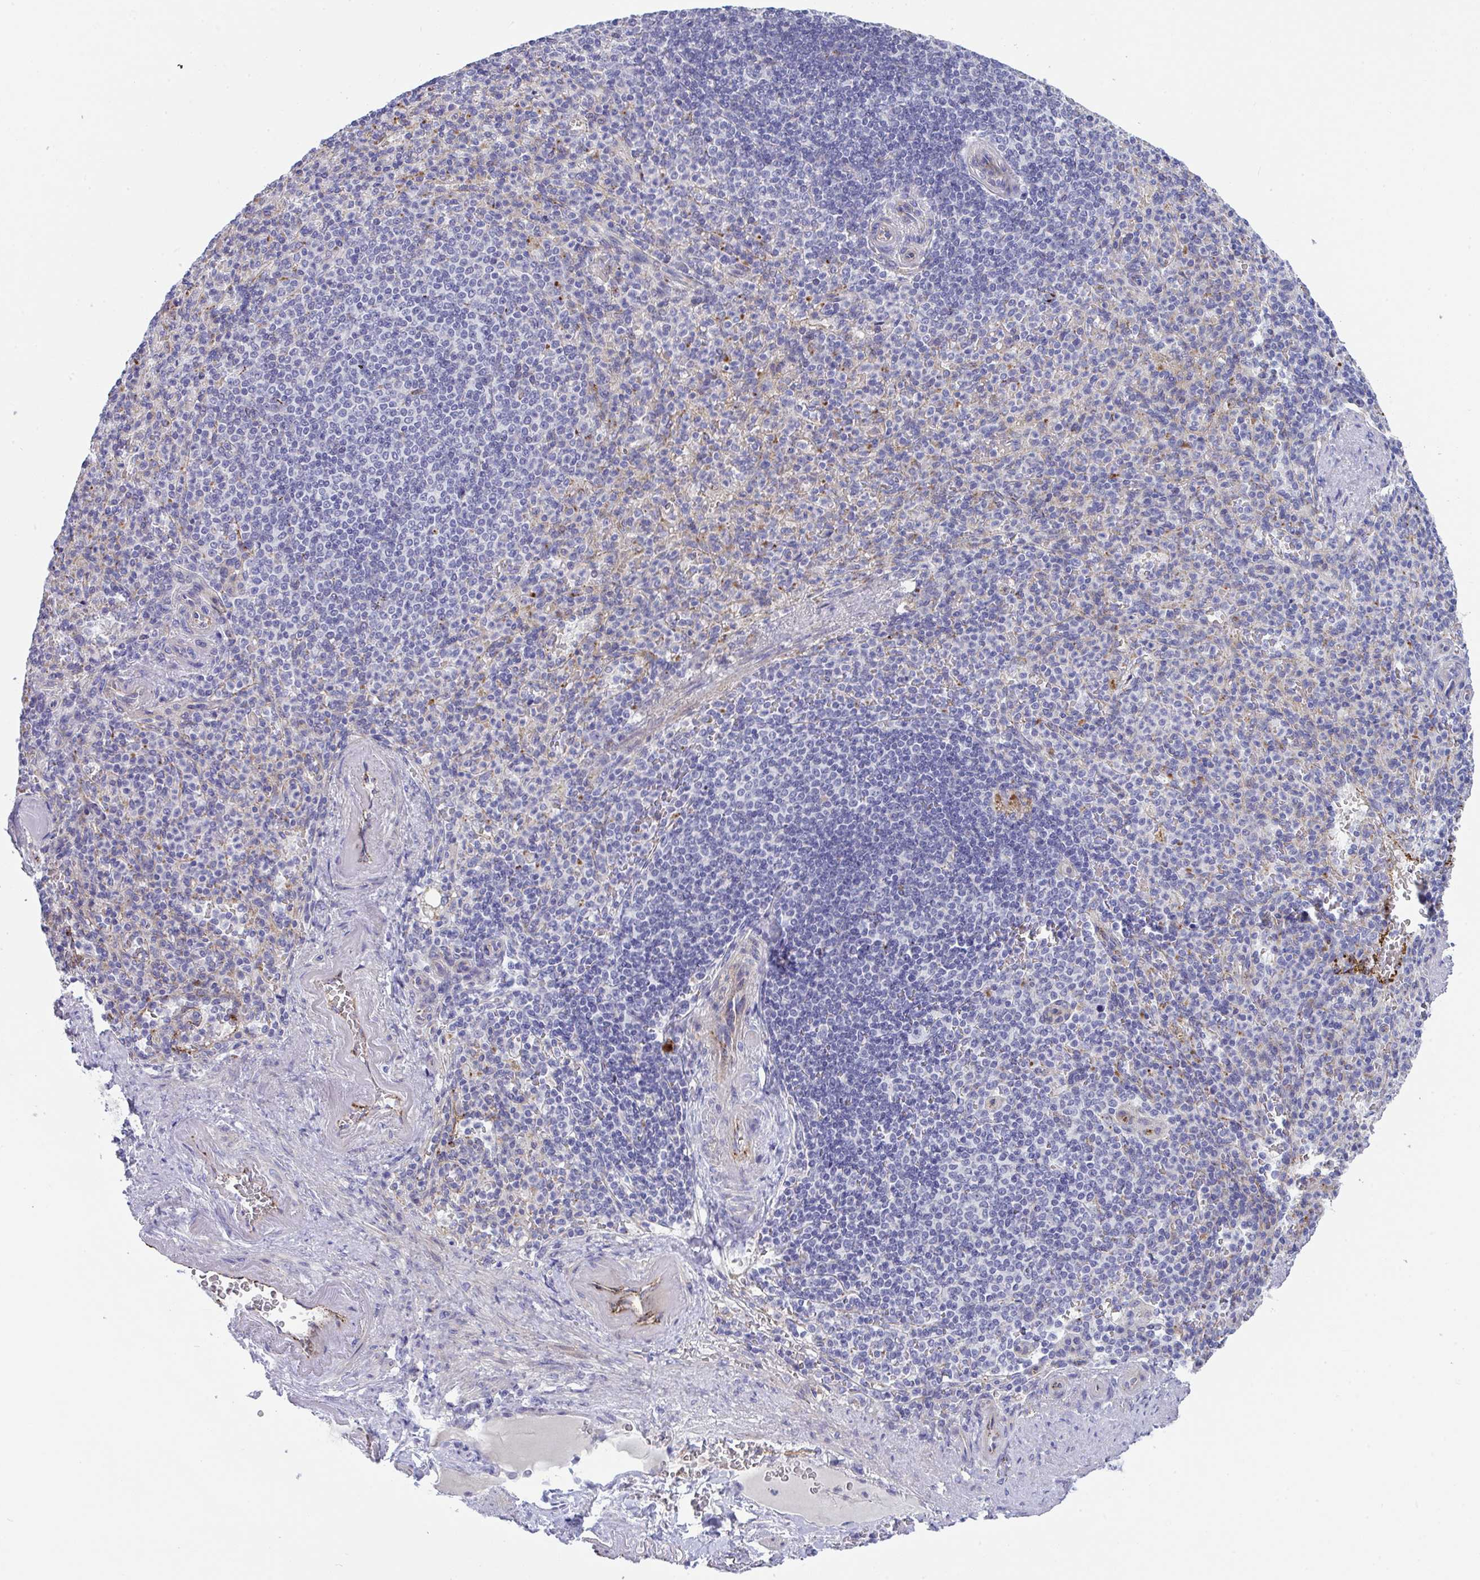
{"staining": {"intensity": "negative", "quantity": "none", "location": "none"}, "tissue": "spleen", "cell_type": "Cells in red pulp", "image_type": "normal", "snomed": [{"axis": "morphology", "description": "Normal tissue, NOS"}, {"axis": "topography", "description": "Spleen"}], "caption": "Photomicrograph shows no protein positivity in cells in red pulp of benign spleen.", "gene": "TOR1AIP2", "patient": {"sex": "female", "age": 74}}